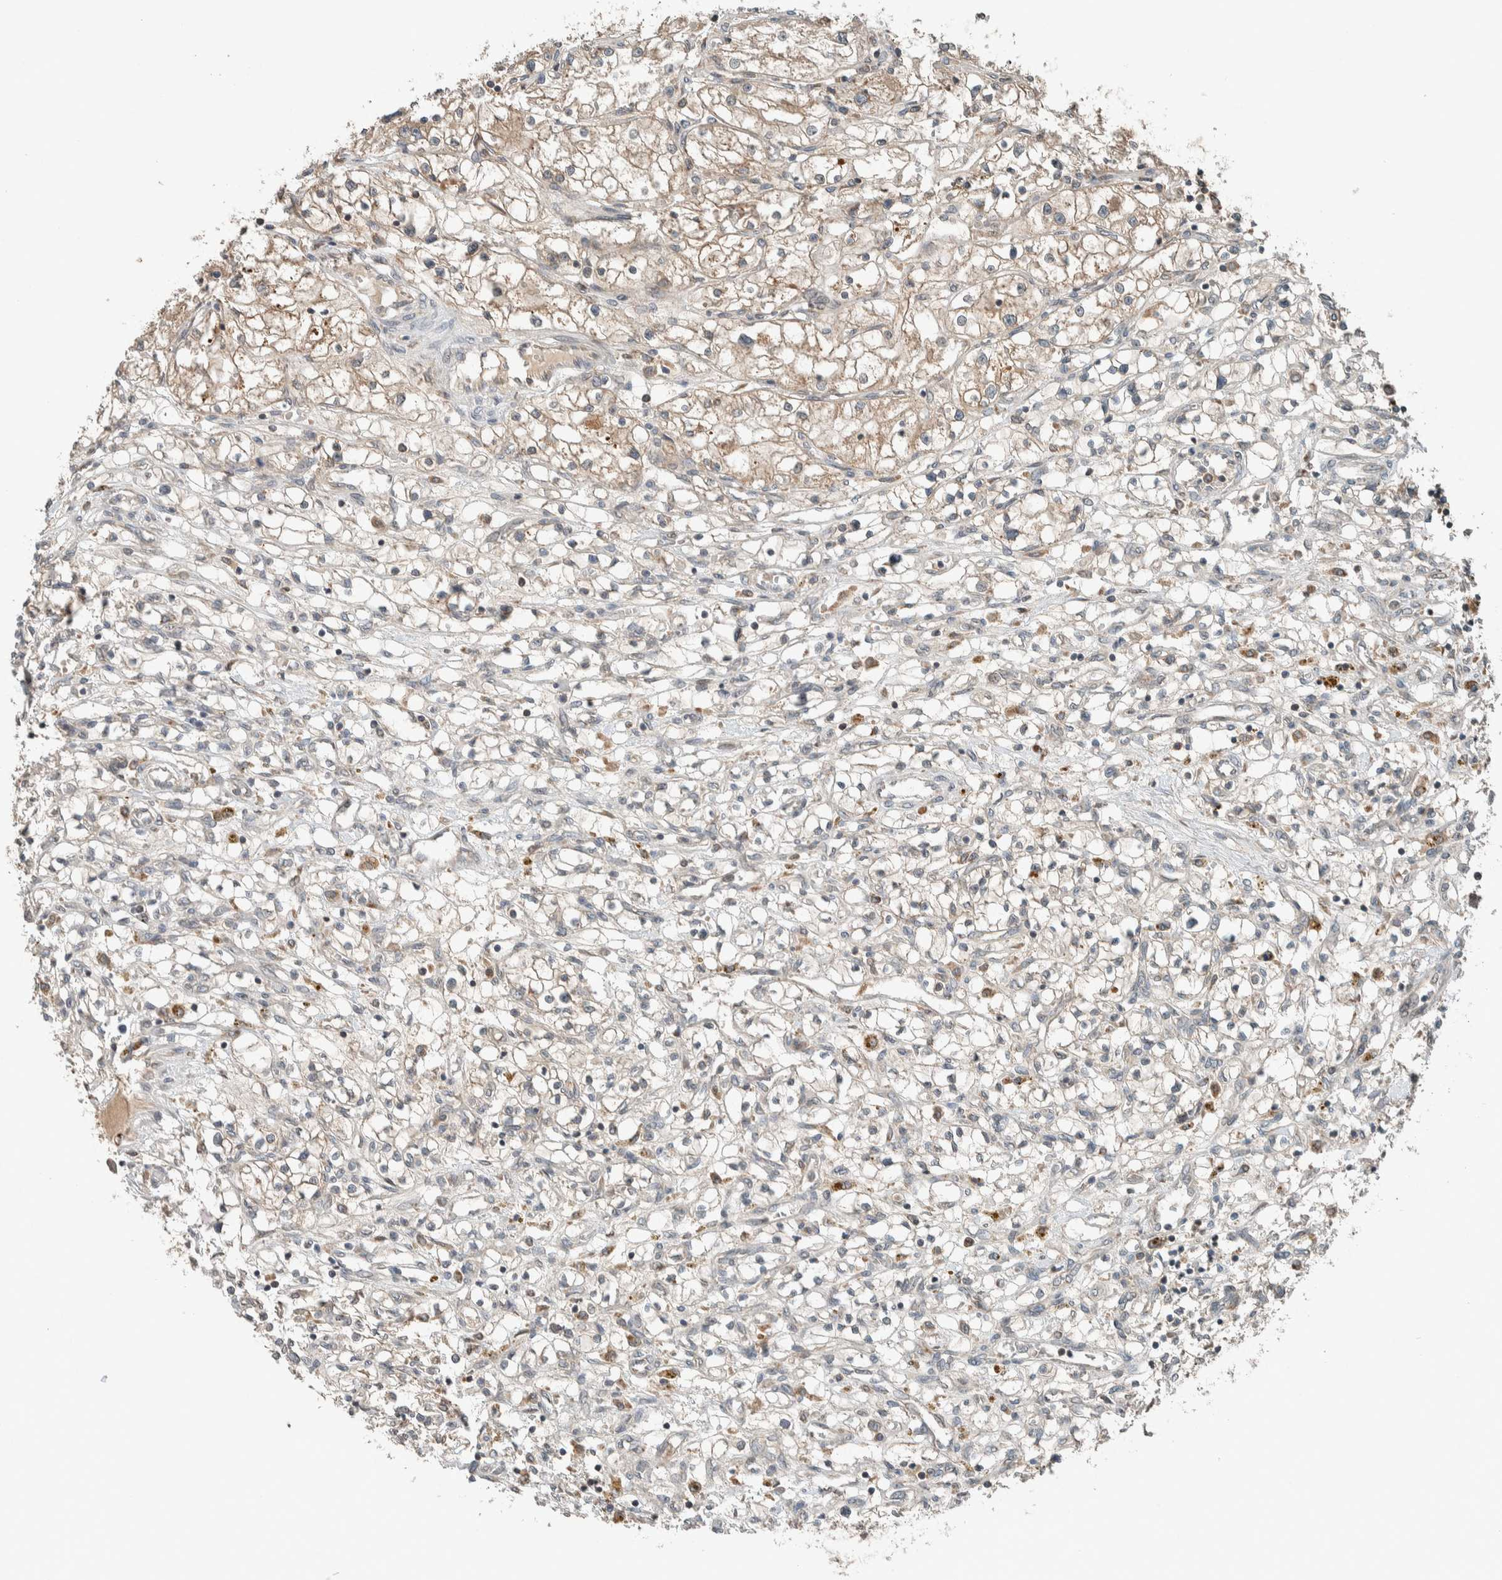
{"staining": {"intensity": "weak", "quantity": "25%-75%", "location": "cytoplasmic/membranous"}, "tissue": "renal cancer", "cell_type": "Tumor cells", "image_type": "cancer", "snomed": [{"axis": "morphology", "description": "Adenocarcinoma, NOS"}, {"axis": "topography", "description": "Kidney"}], "caption": "High-power microscopy captured an immunohistochemistry photomicrograph of renal cancer (adenocarcinoma), revealing weak cytoplasmic/membranous positivity in approximately 25%-75% of tumor cells.", "gene": "NBR1", "patient": {"sex": "male", "age": 68}}